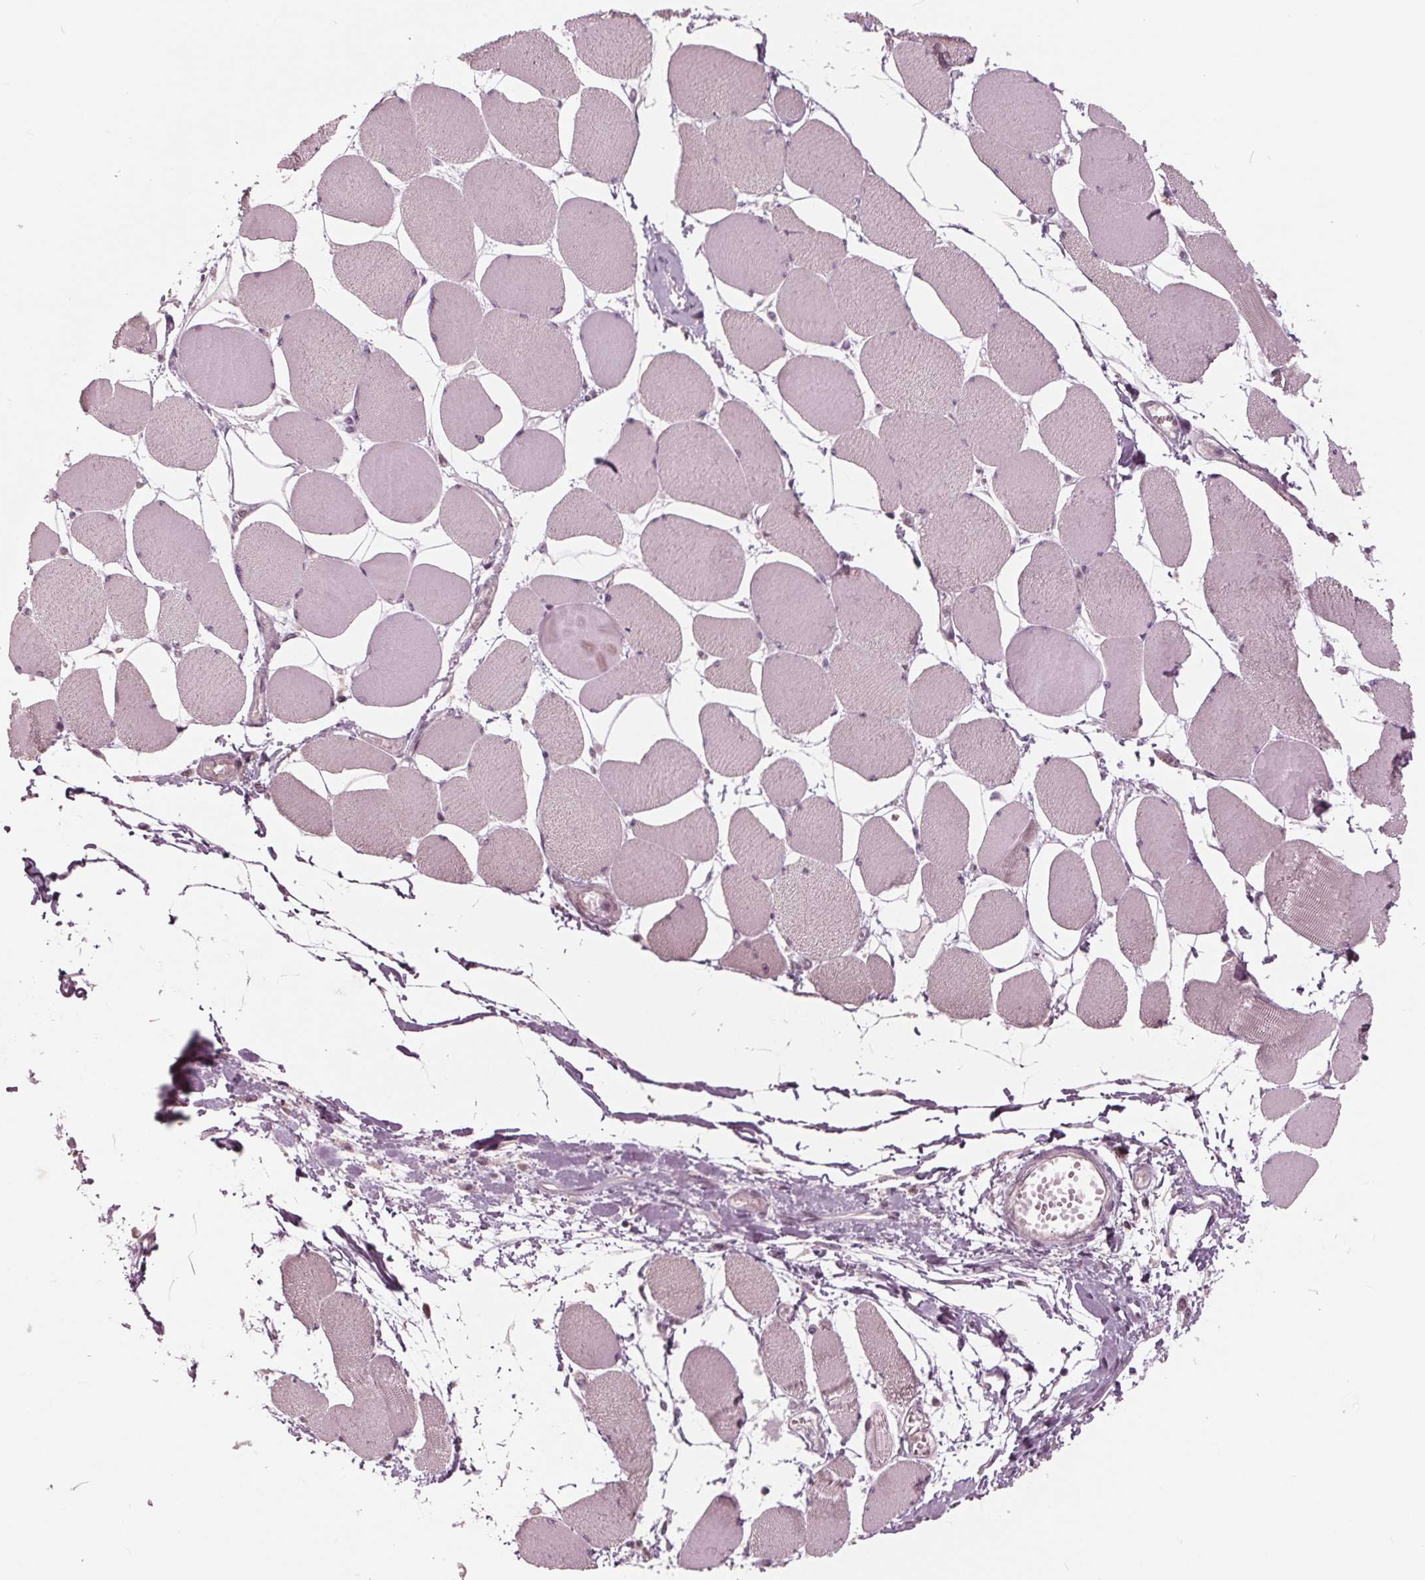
{"staining": {"intensity": "negative", "quantity": "none", "location": "none"}, "tissue": "skeletal muscle", "cell_type": "Myocytes", "image_type": "normal", "snomed": [{"axis": "morphology", "description": "Normal tissue, NOS"}, {"axis": "topography", "description": "Skeletal muscle"}], "caption": "Immunohistochemical staining of unremarkable human skeletal muscle demonstrates no significant expression in myocytes. Nuclei are stained in blue.", "gene": "ING3", "patient": {"sex": "female", "age": 75}}